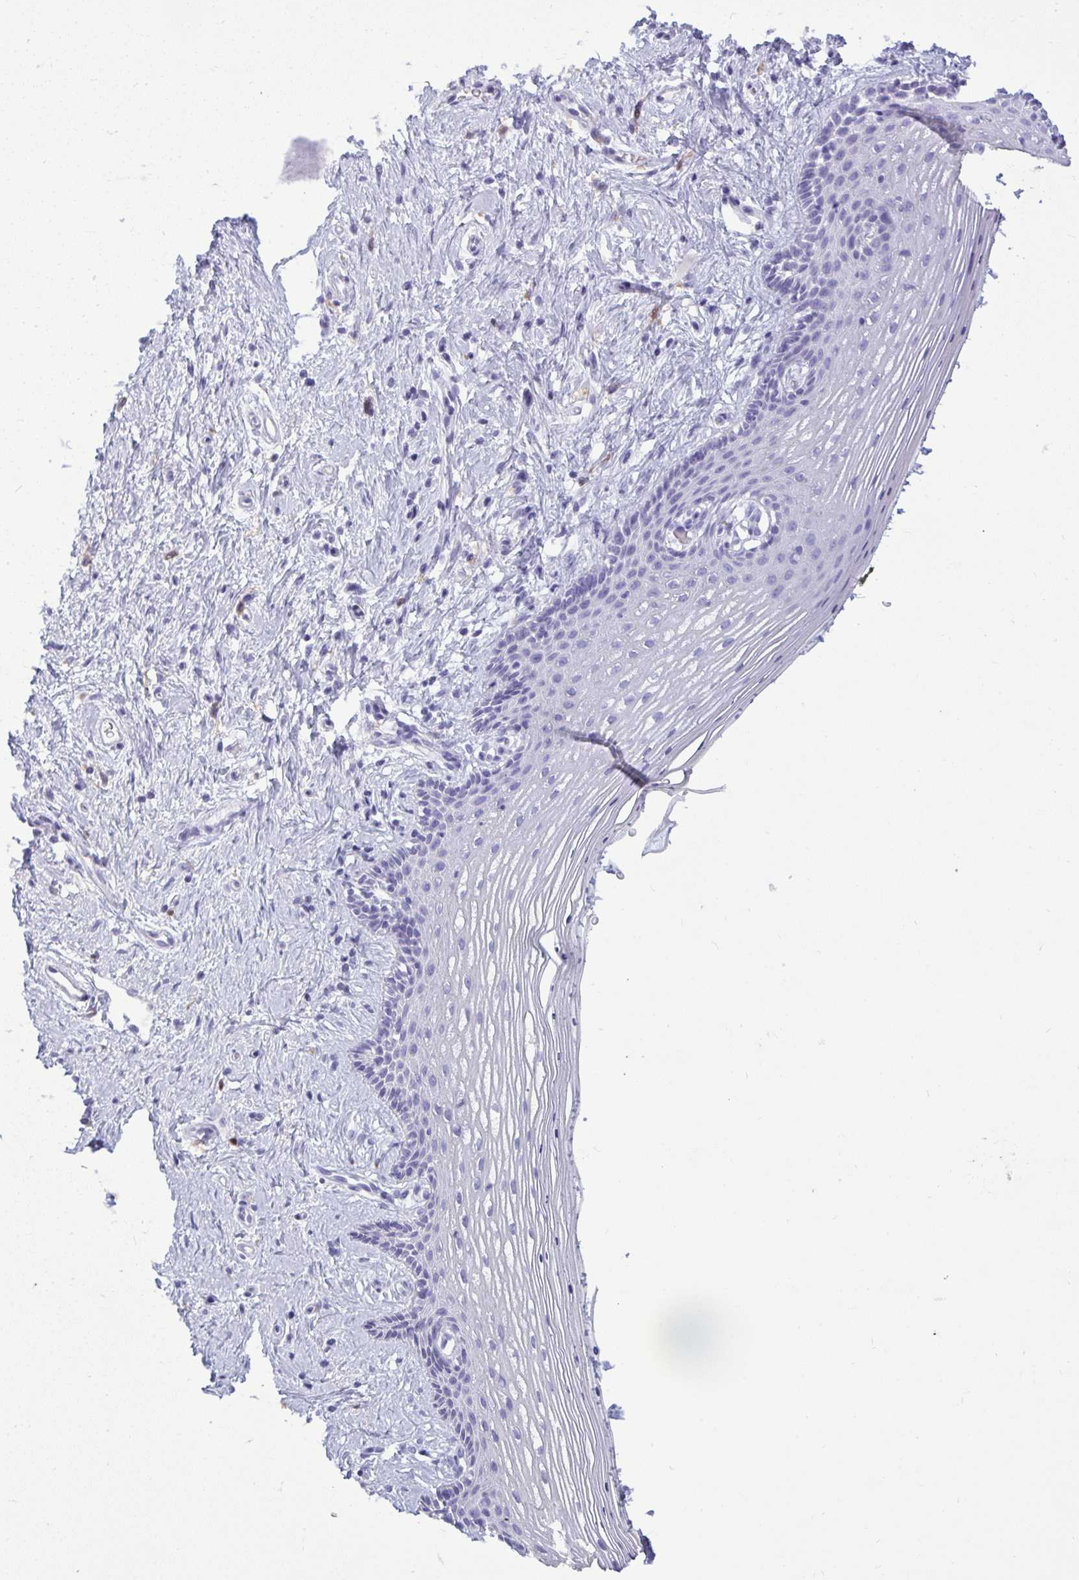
{"staining": {"intensity": "negative", "quantity": "none", "location": "none"}, "tissue": "vagina", "cell_type": "Squamous epithelial cells", "image_type": "normal", "snomed": [{"axis": "morphology", "description": "Normal tissue, NOS"}, {"axis": "topography", "description": "Vagina"}], "caption": "Vagina stained for a protein using IHC demonstrates no expression squamous epithelial cells.", "gene": "ANKRD60", "patient": {"sex": "female", "age": 42}}